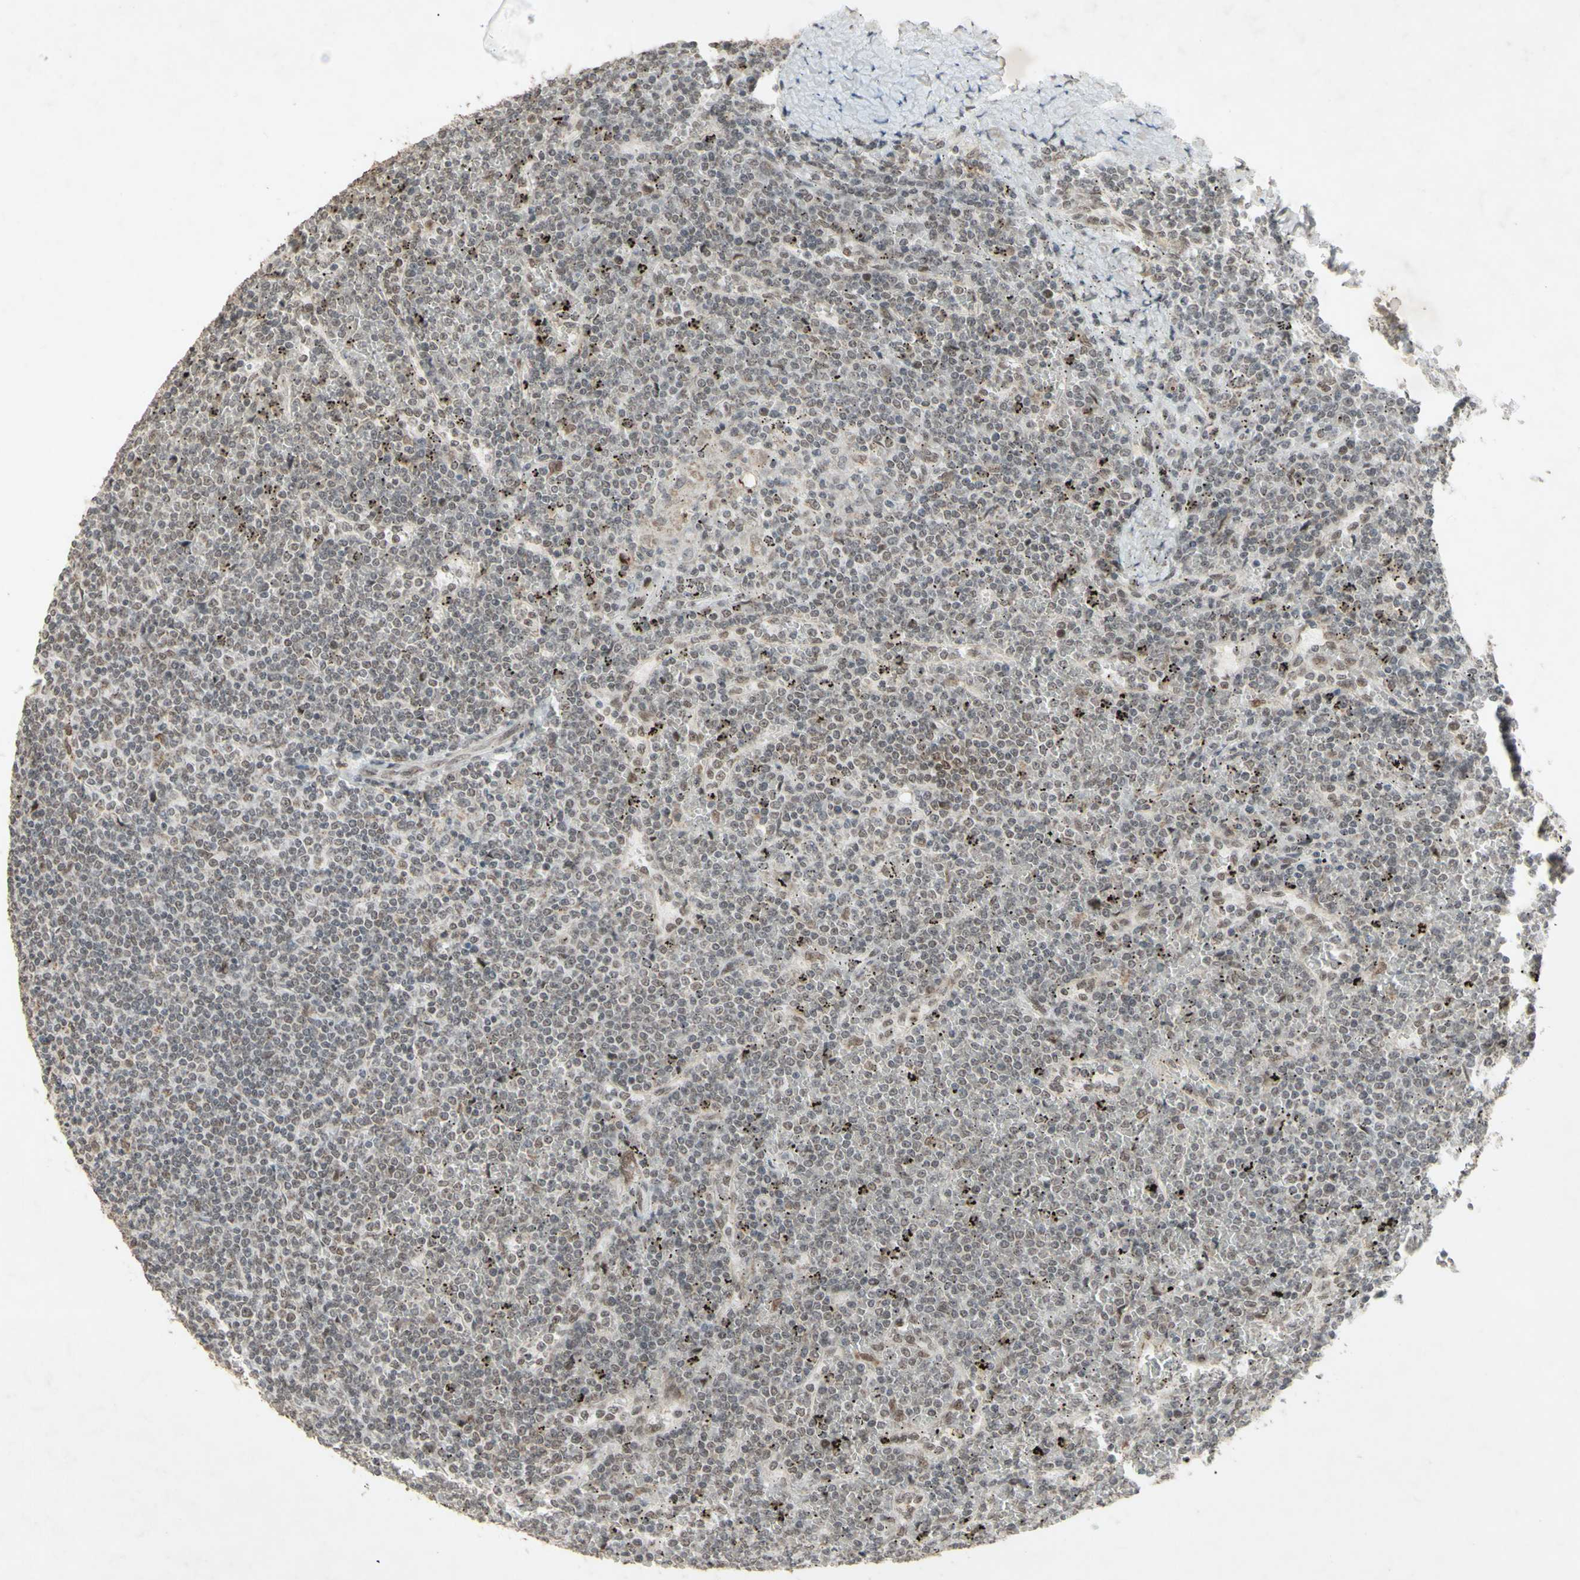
{"staining": {"intensity": "weak", "quantity": "25%-75%", "location": "nuclear"}, "tissue": "lymphoma", "cell_type": "Tumor cells", "image_type": "cancer", "snomed": [{"axis": "morphology", "description": "Malignant lymphoma, non-Hodgkin's type, Low grade"}, {"axis": "topography", "description": "Spleen"}], "caption": "This is a histology image of IHC staining of low-grade malignant lymphoma, non-Hodgkin's type, which shows weak staining in the nuclear of tumor cells.", "gene": "CENPB", "patient": {"sex": "female", "age": 19}}